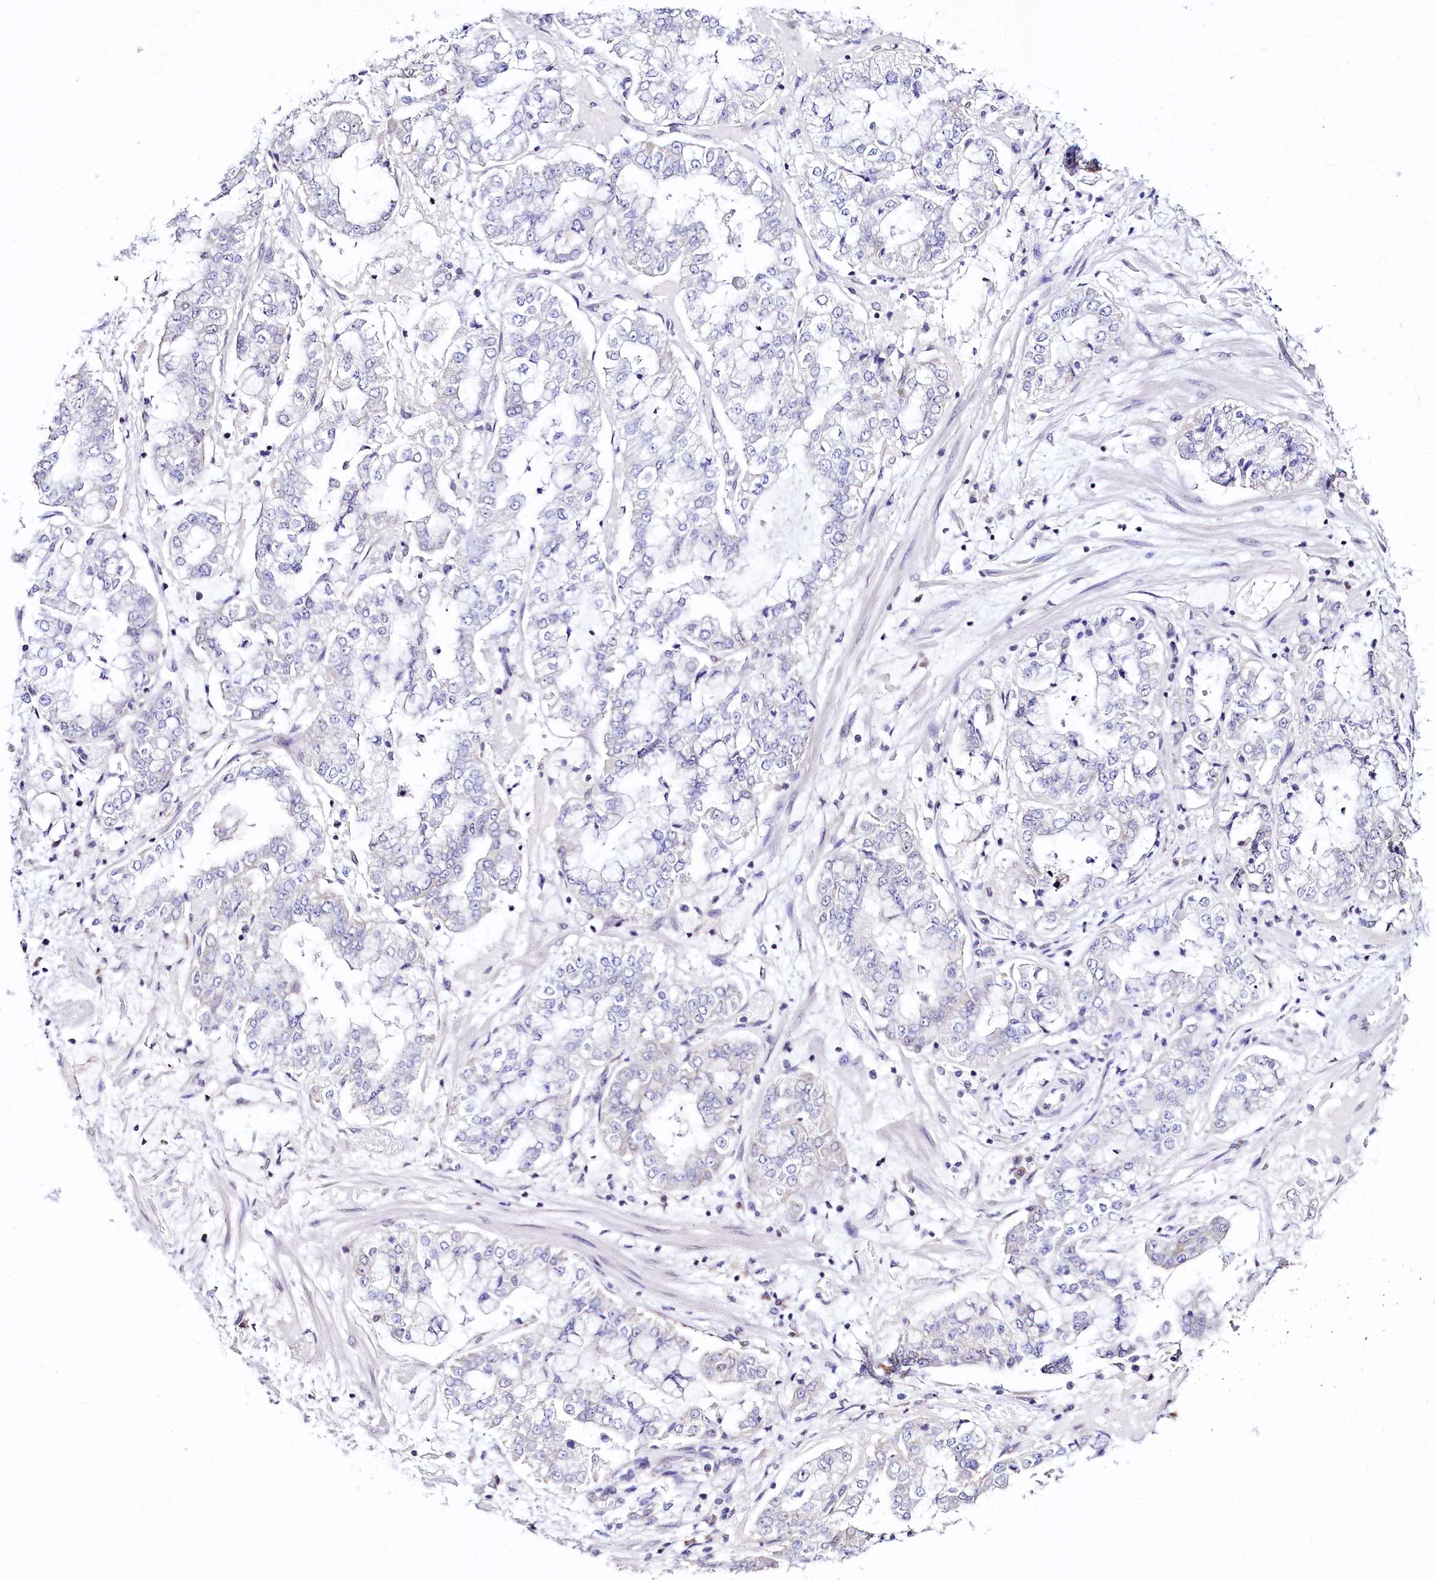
{"staining": {"intensity": "negative", "quantity": "none", "location": "none"}, "tissue": "stomach cancer", "cell_type": "Tumor cells", "image_type": "cancer", "snomed": [{"axis": "morphology", "description": "Adenocarcinoma, NOS"}, {"axis": "topography", "description": "Stomach"}], "caption": "Immunohistochemical staining of human stomach cancer (adenocarcinoma) reveals no significant positivity in tumor cells.", "gene": "SPATS2", "patient": {"sex": "male", "age": 76}}